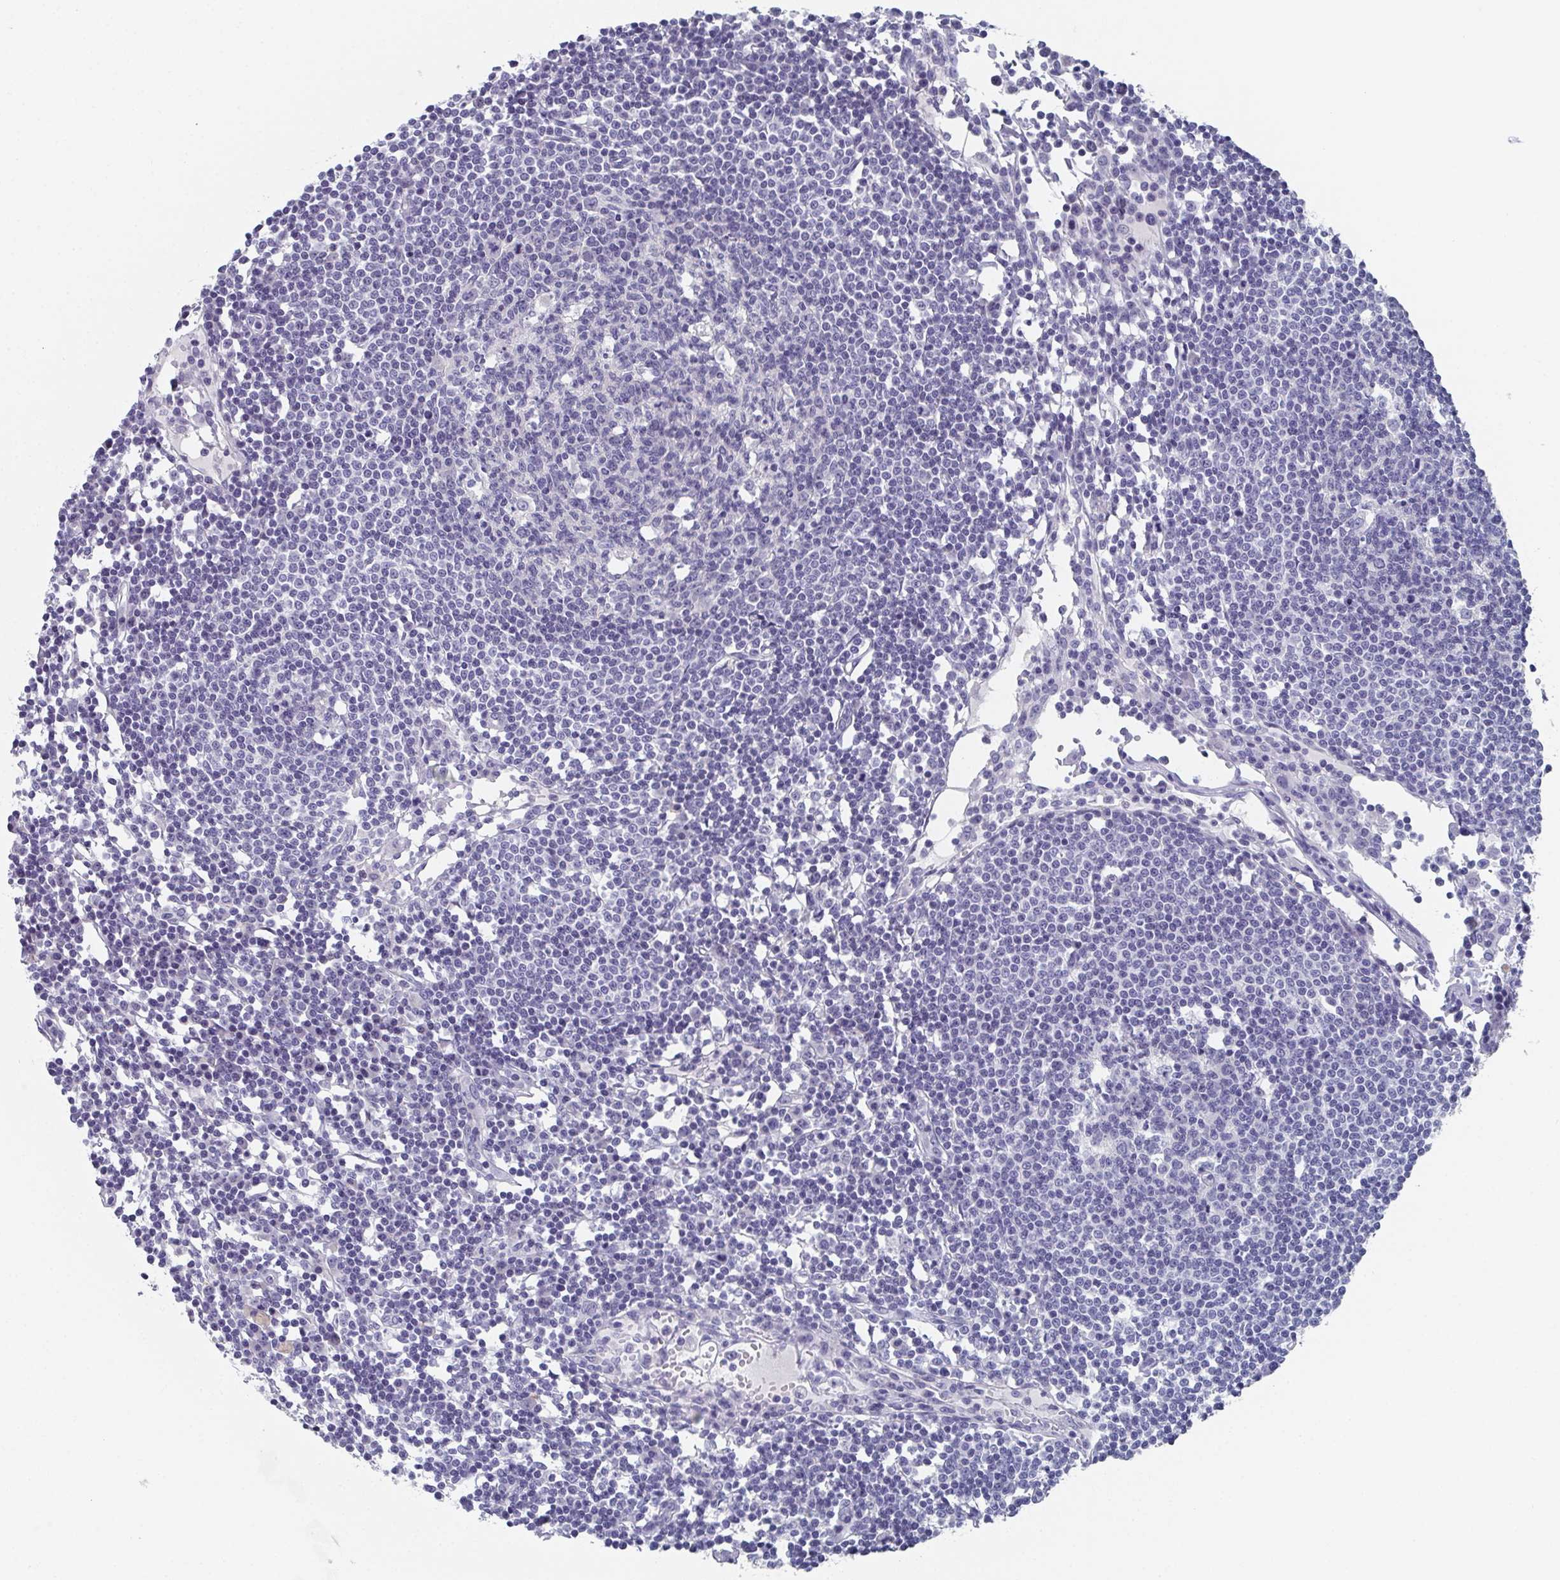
{"staining": {"intensity": "negative", "quantity": "none", "location": "none"}, "tissue": "lymph node", "cell_type": "Germinal center cells", "image_type": "normal", "snomed": [{"axis": "morphology", "description": "Normal tissue, NOS"}, {"axis": "topography", "description": "Lymph node"}], "caption": "This image is of unremarkable lymph node stained with IHC to label a protein in brown with the nuclei are counter-stained blue. There is no staining in germinal center cells. (Stains: DAB (3,3'-diaminobenzidine) immunohistochemistry (IHC) with hematoxylin counter stain, Microscopy: brightfield microscopy at high magnification).", "gene": "DYDC2", "patient": {"sex": "female", "age": 78}}